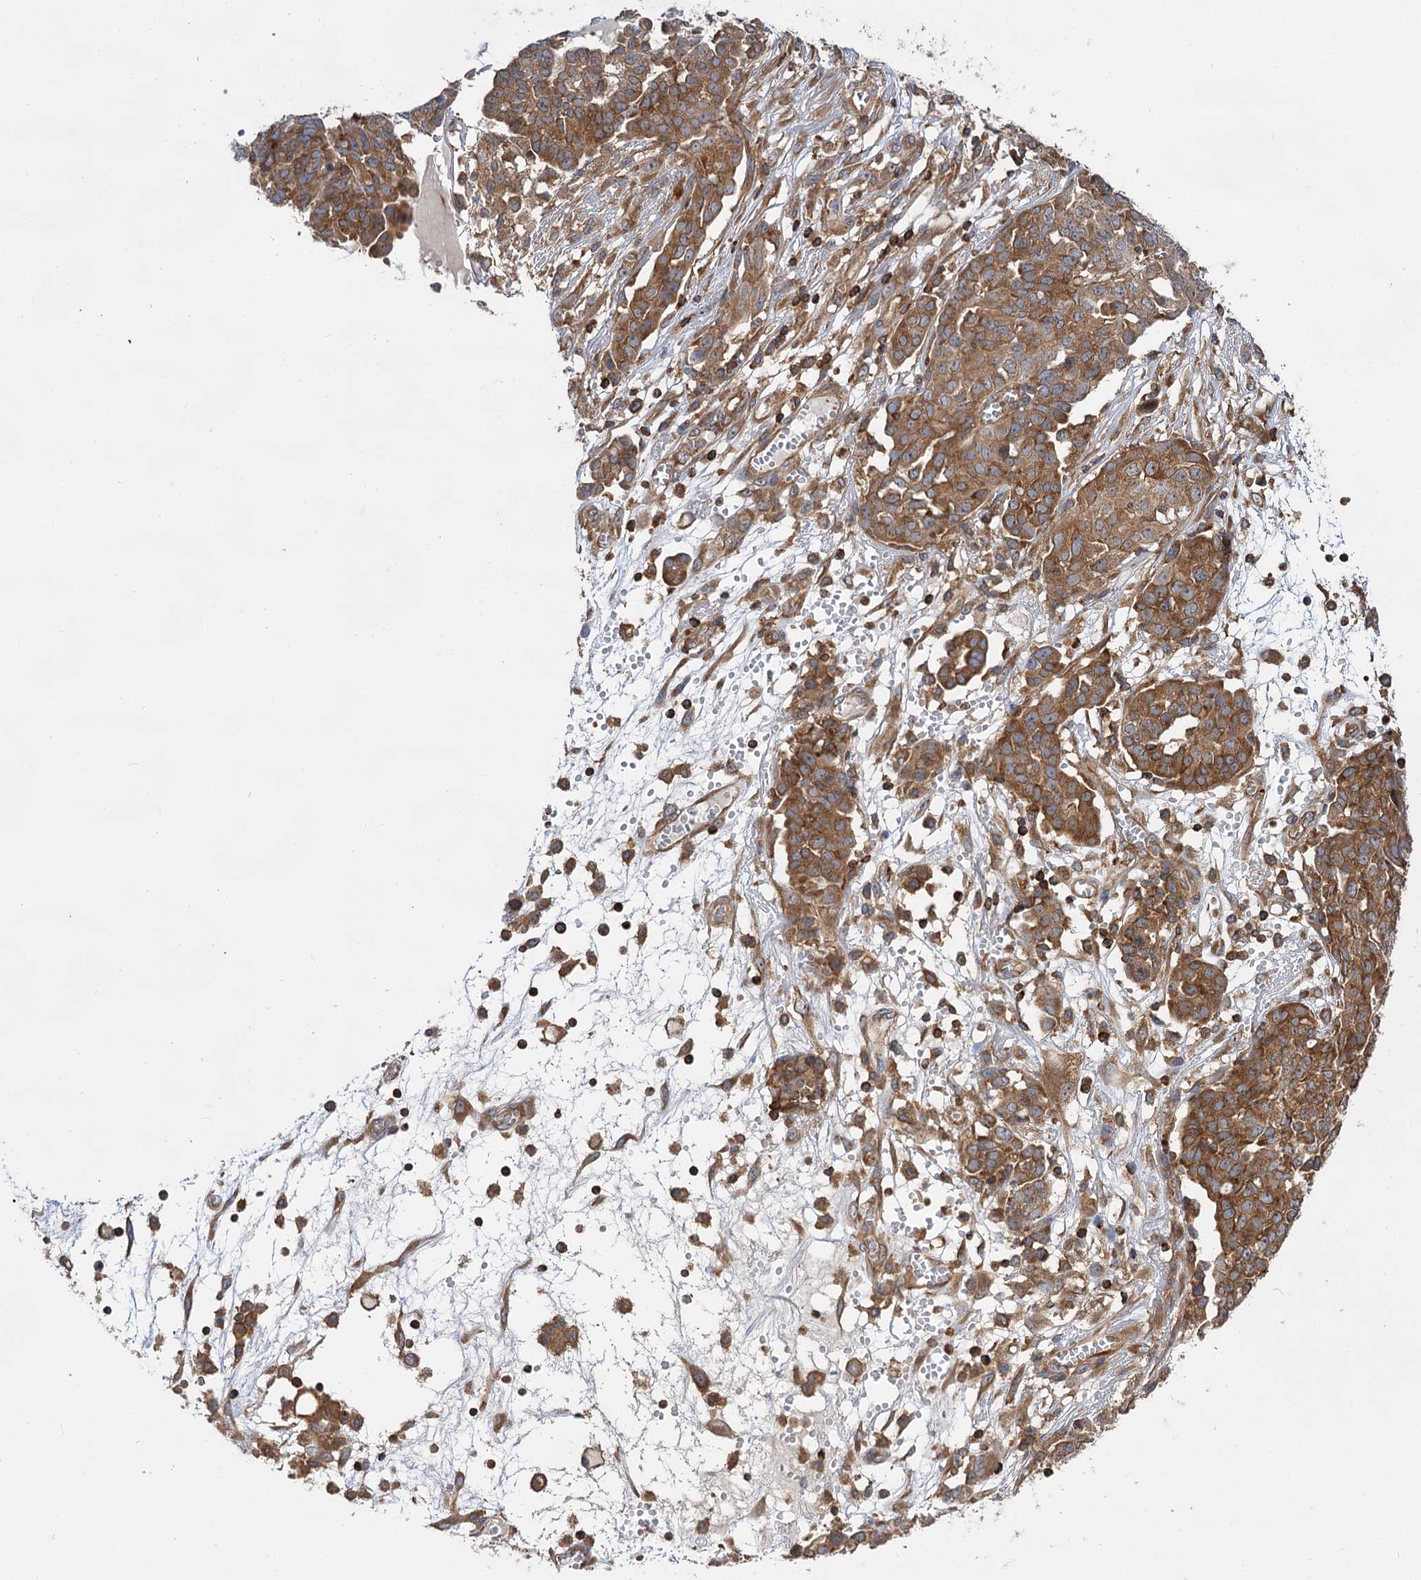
{"staining": {"intensity": "moderate", "quantity": ">75%", "location": "cytoplasmic/membranous"}, "tissue": "ovarian cancer", "cell_type": "Tumor cells", "image_type": "cancer", "snomed": [{"axis": "morphology", "description": "Cystadenocarcinoma, serous, NOS"}, {"axis": "topography", "description": "Soft tissue"}, {"axis": "topography", "description": "Ovary"}], "caption": "DAB immunohistochemical staining of ovarian serous cystadenocarcinoma reveals moderate cytoplasmic/membranous protein staining in approximately >75% of tumor cells.", "gene": "PACS1", "patient": {"sex": "female", "age": 57}}